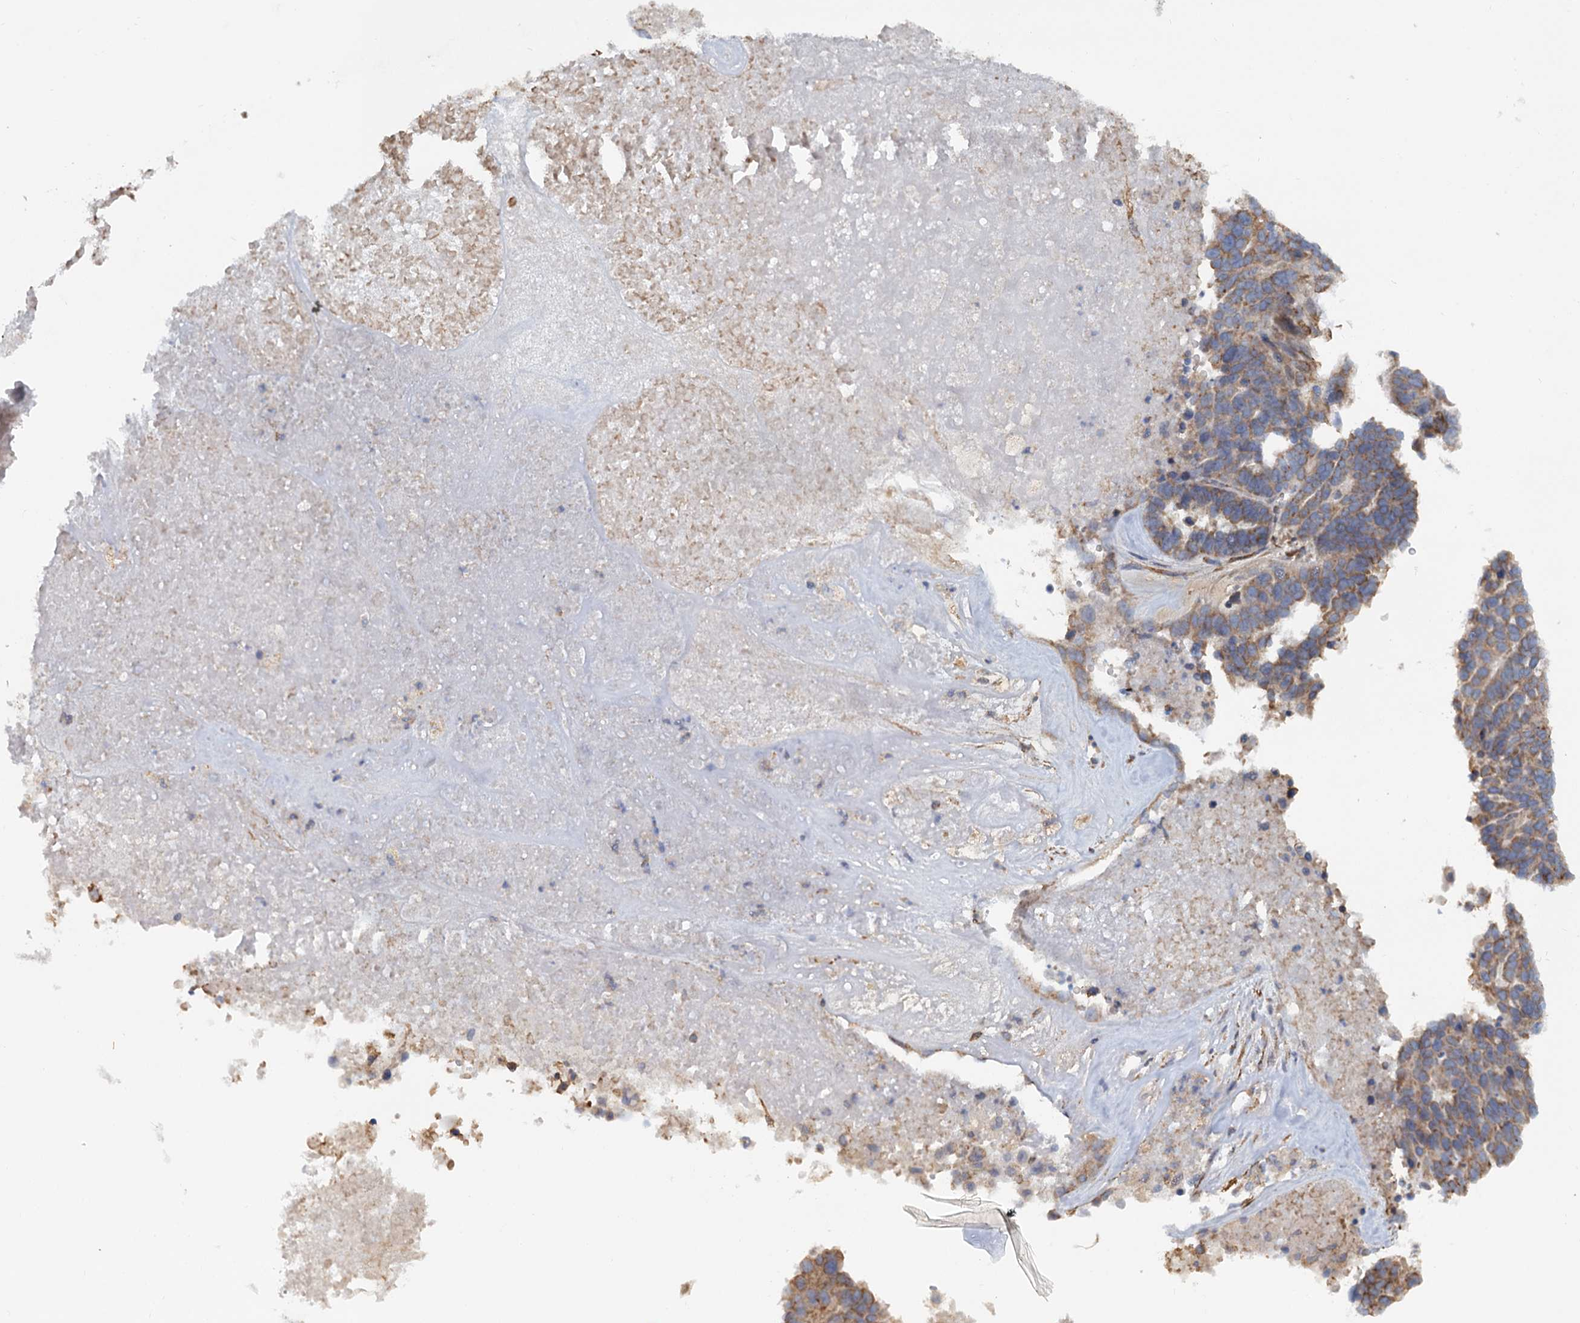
{"staining": {"intensity": "weak", "quantity": ">75%", "location": "cytoplasmic/membranous"}, "tissue": "ovarian cancer", "cell_type": "Tumor cells", "image_type": "cancer", "snomed": [{"axis": "morphology", "description": "Cystadenocarcinoma, serous, NOS"}, {"axis": "topography", "description": "Ovary"}], "caption": "Immunohistochemical staining of human ovarian serous cystadenocarcinoma displays weak cytoplasmic/membranous protein positivity in about >75% of tumor cells.", "gene": "LRRC51", "patient": {"sex": "female", "age": 59}}